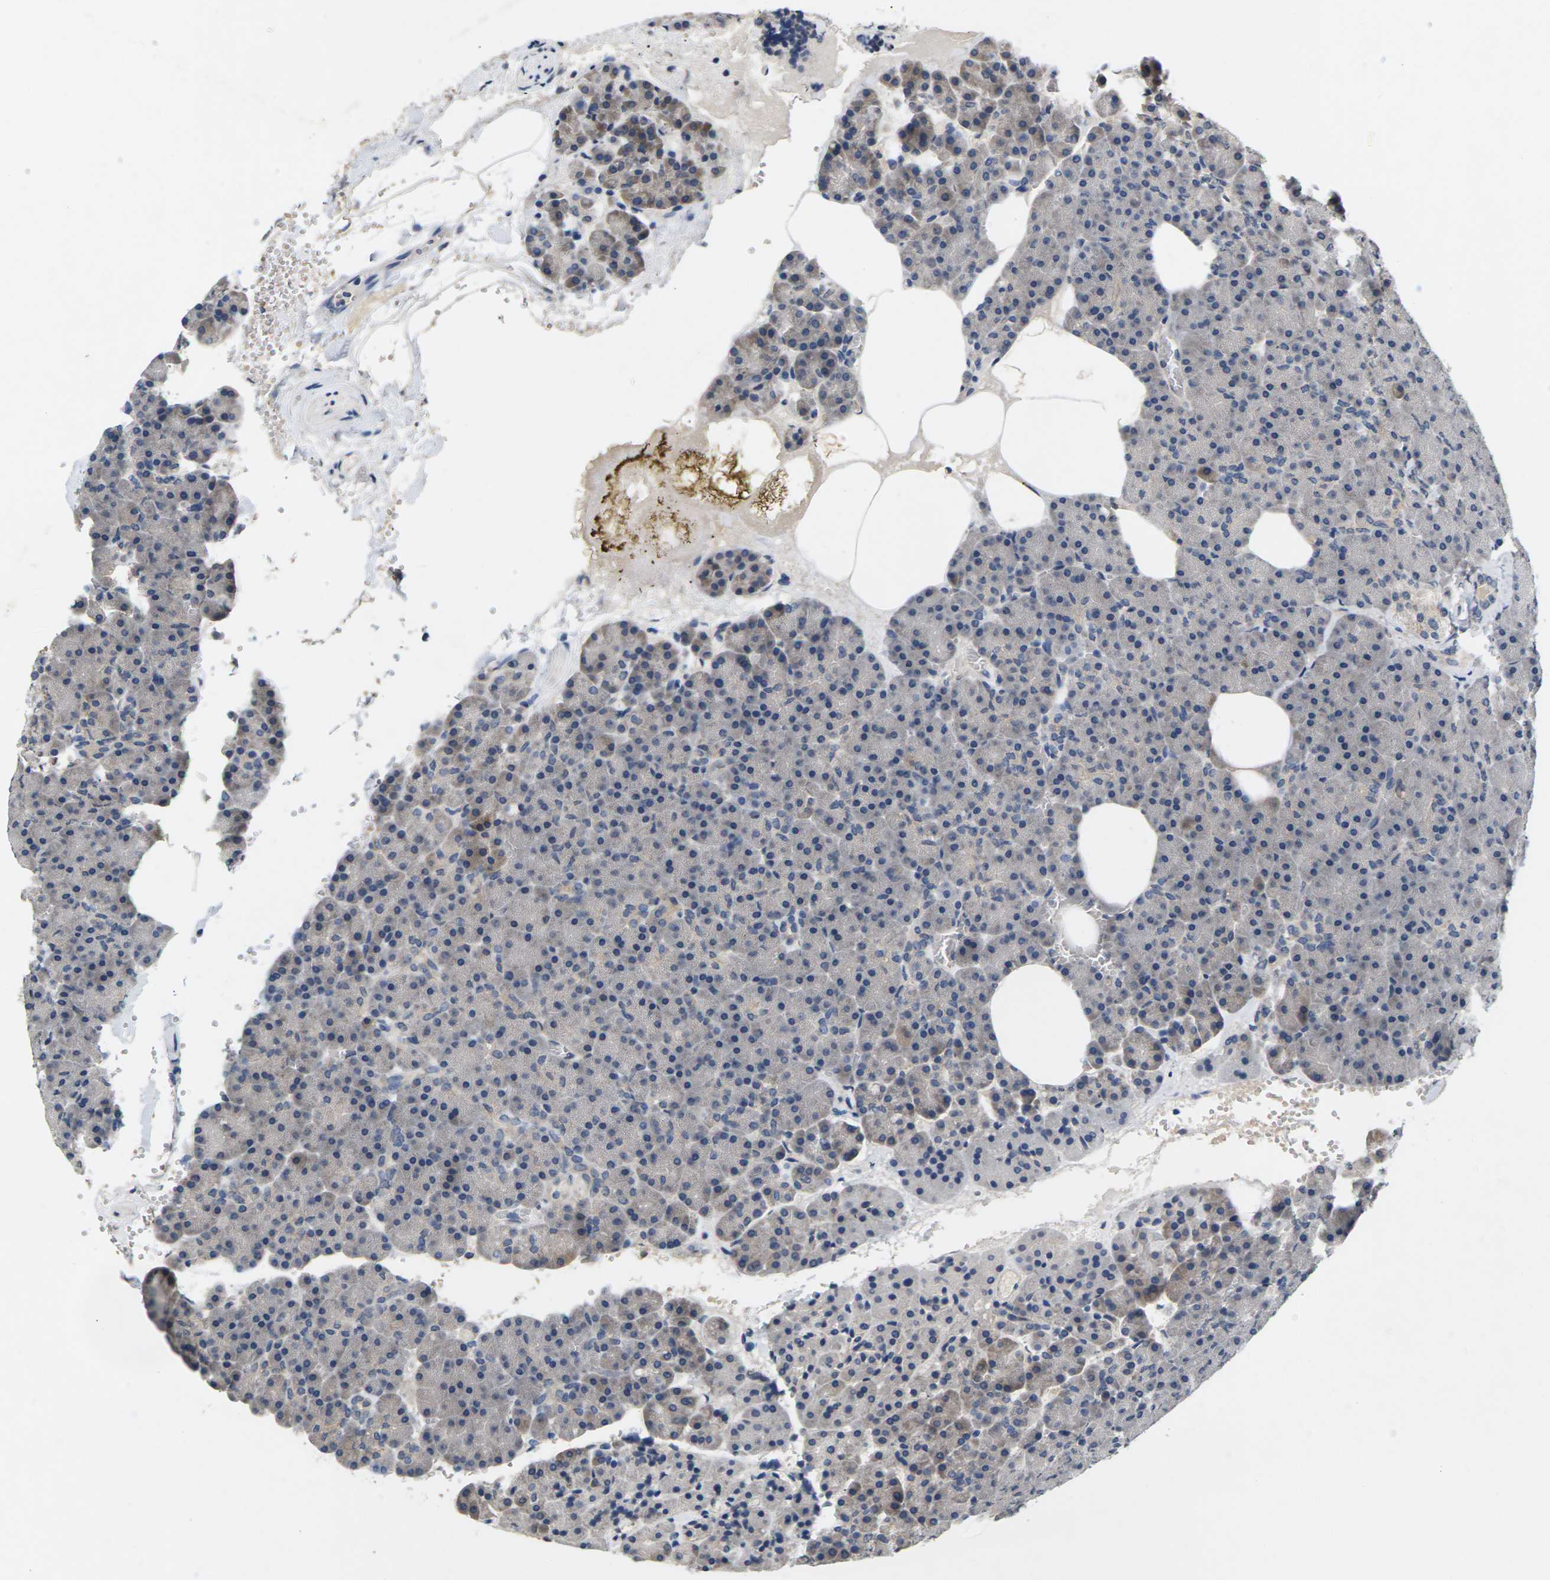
{"staining": {"intensity": "negative", "quantity": "none", "location": "none"}, "tissue": "pancreas", "cell_type": "Exocrine glandular cells", "image_type": "normal", "snomed": [{"axis": "morphology", "description": "Normal tissue, NOS"}, {"axis": "topography", "description": "Pancreas"}], "caption": "This is an immunohistochemistry (IHC) micrograph of unremarkable pancreas. There is no positivity in exocrine glandular cells.", "gene": "SLC2A2", "patient": {"sex": "female", "age": 35}}